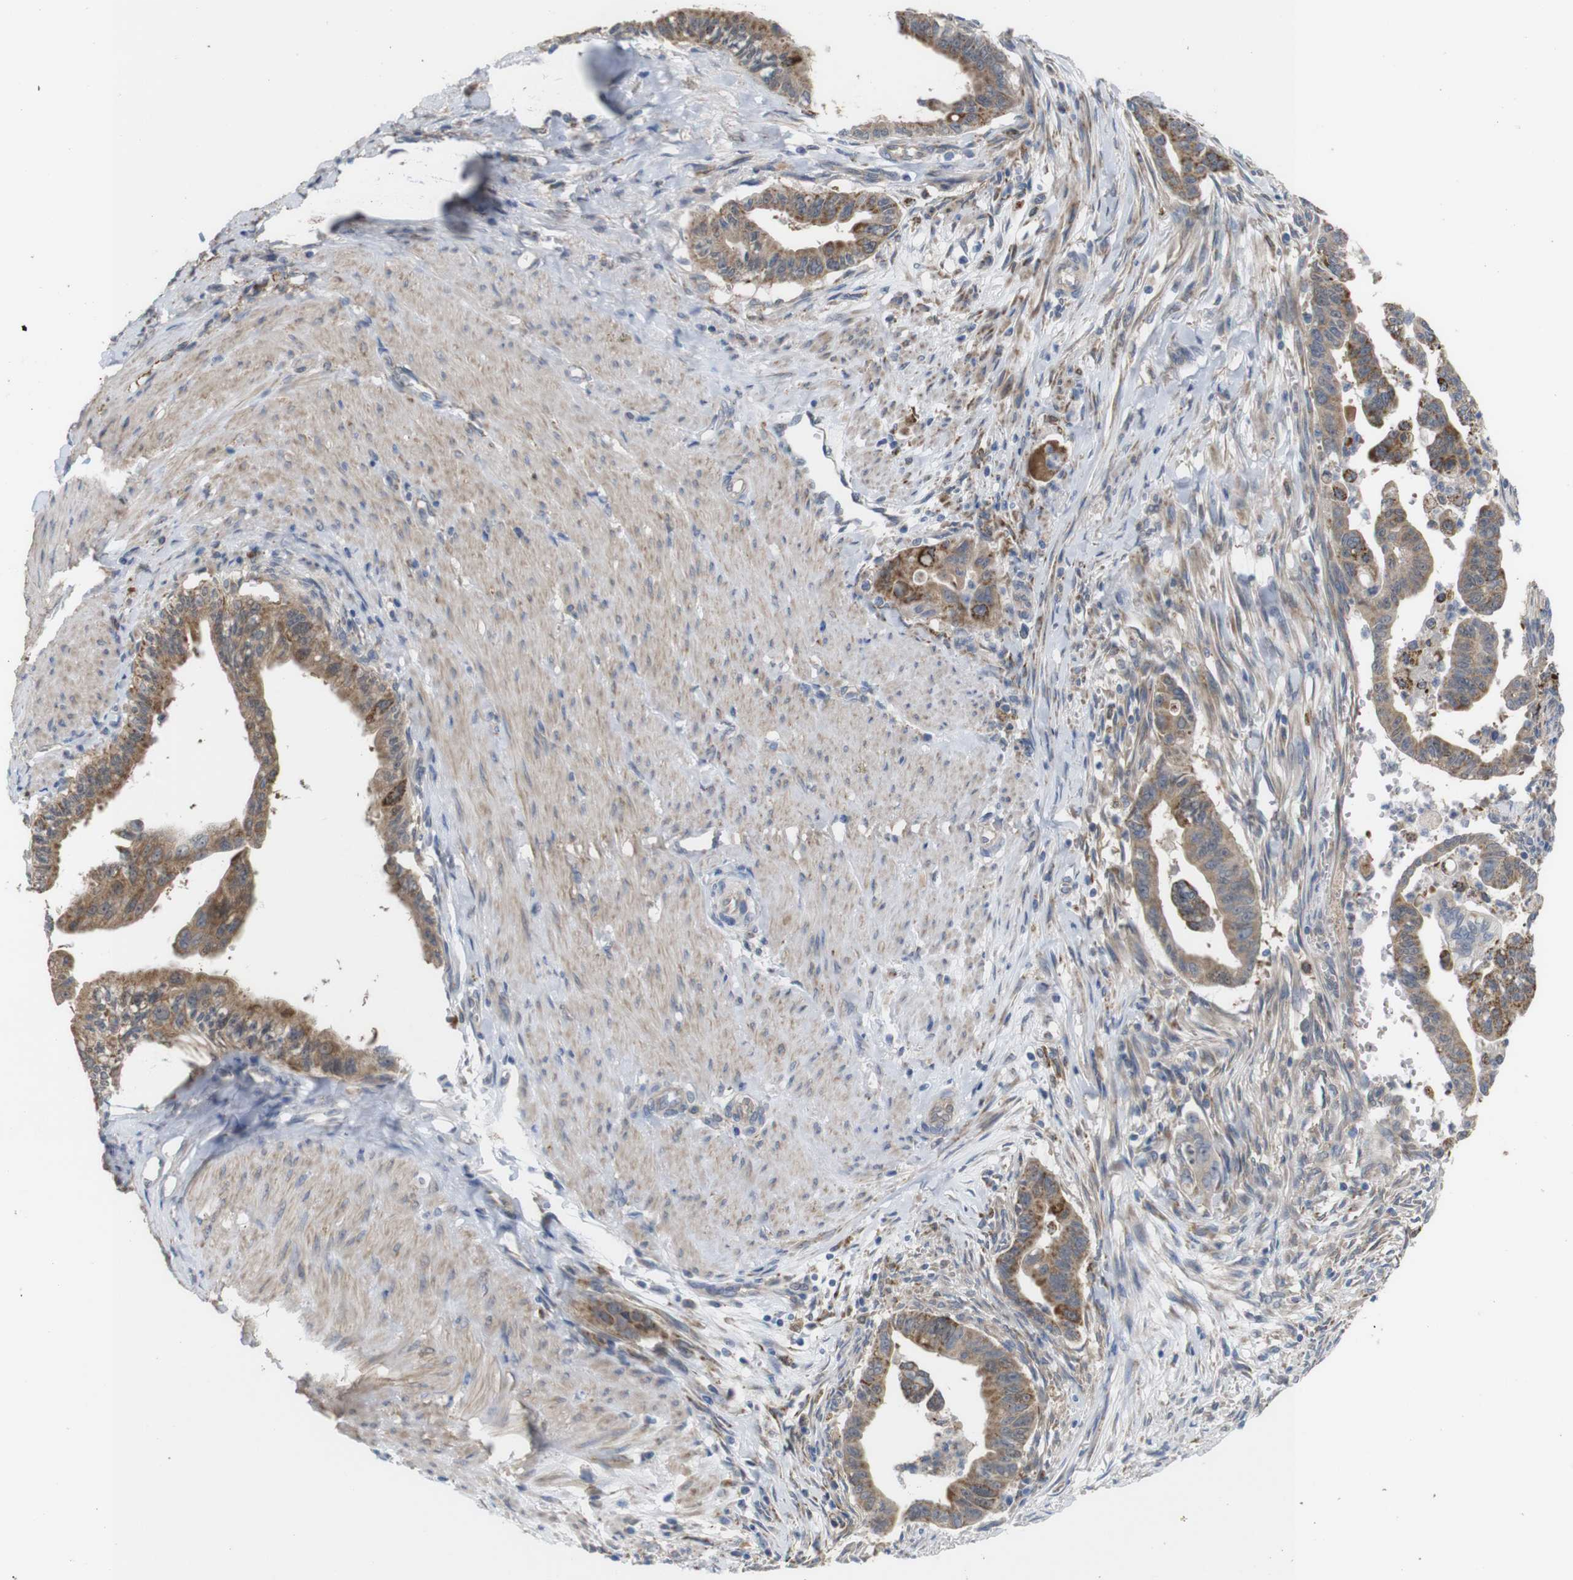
{"staining": {"intensity": "moderate", "quantity": ">75%", "location": "cytoplasmic/membranous"}, "tissue": "pancreatic cancer", "cell_type": "Tumor cells", "image_type": "cancer", "snomed": [{"axis": "morphology", "description": "Adenocarcinoma, NOS"}, {"axis": "topography", "description": "Pancreas"}], "caption": "This image reveals IHC staining of adenocarcinoma (pancreatic), with medium moderate cytoplasmic/membranous expression in about >75% of tumor cells.", "gene": "PTPRR", "patient": {"sex": "male", "age": 70}}